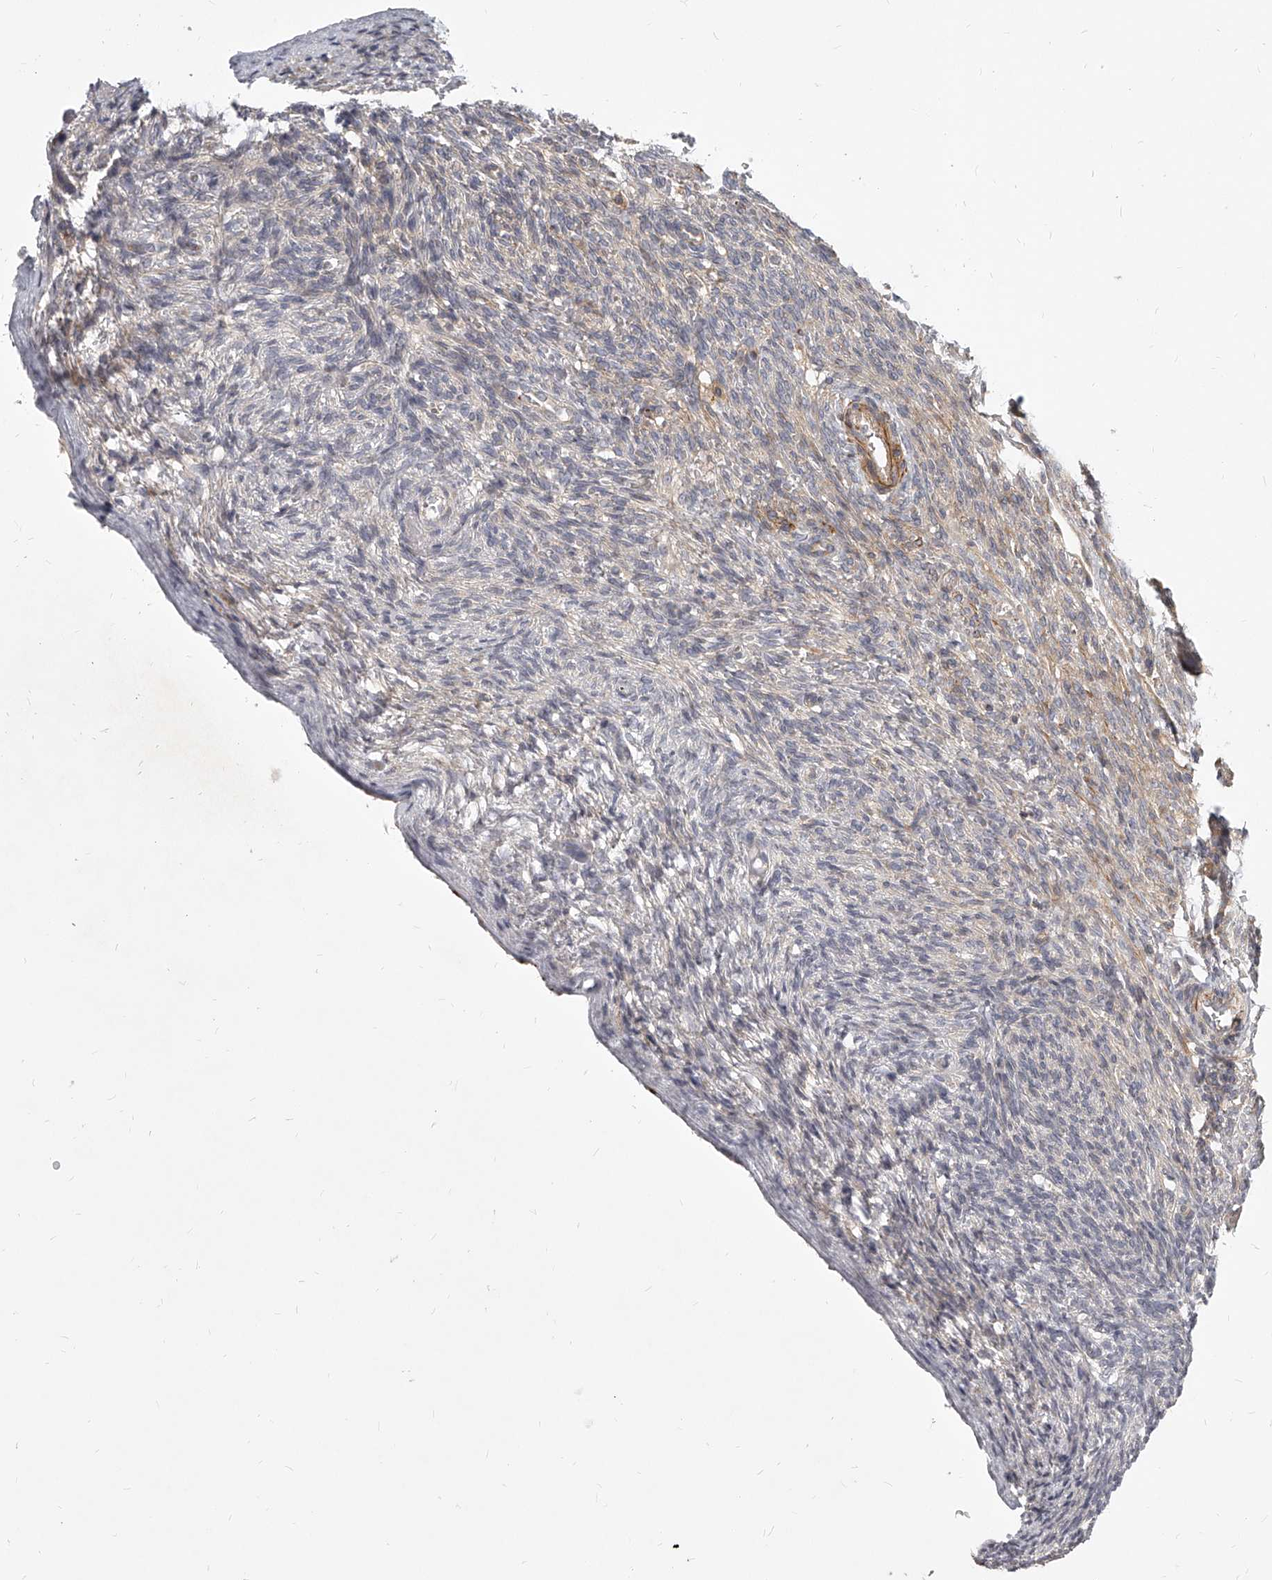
{"staining": {"intensity": "negative", "quantity": "none", "location": "none"}, "tissue": "ovary", "cell_type": "Ovarian stroma cells", "image_type": "normal", "snomed": [{"axis": "morphology", "description": "Normal tissue, NOS"}, {"axis": "topography", "description": "Ovary"}], "caption": "The micrograph displays no staining of ovarian stroma cells in normal ovary.", "gene": "SLC37A1", "patient": {"sex": "female", "age": 34}}